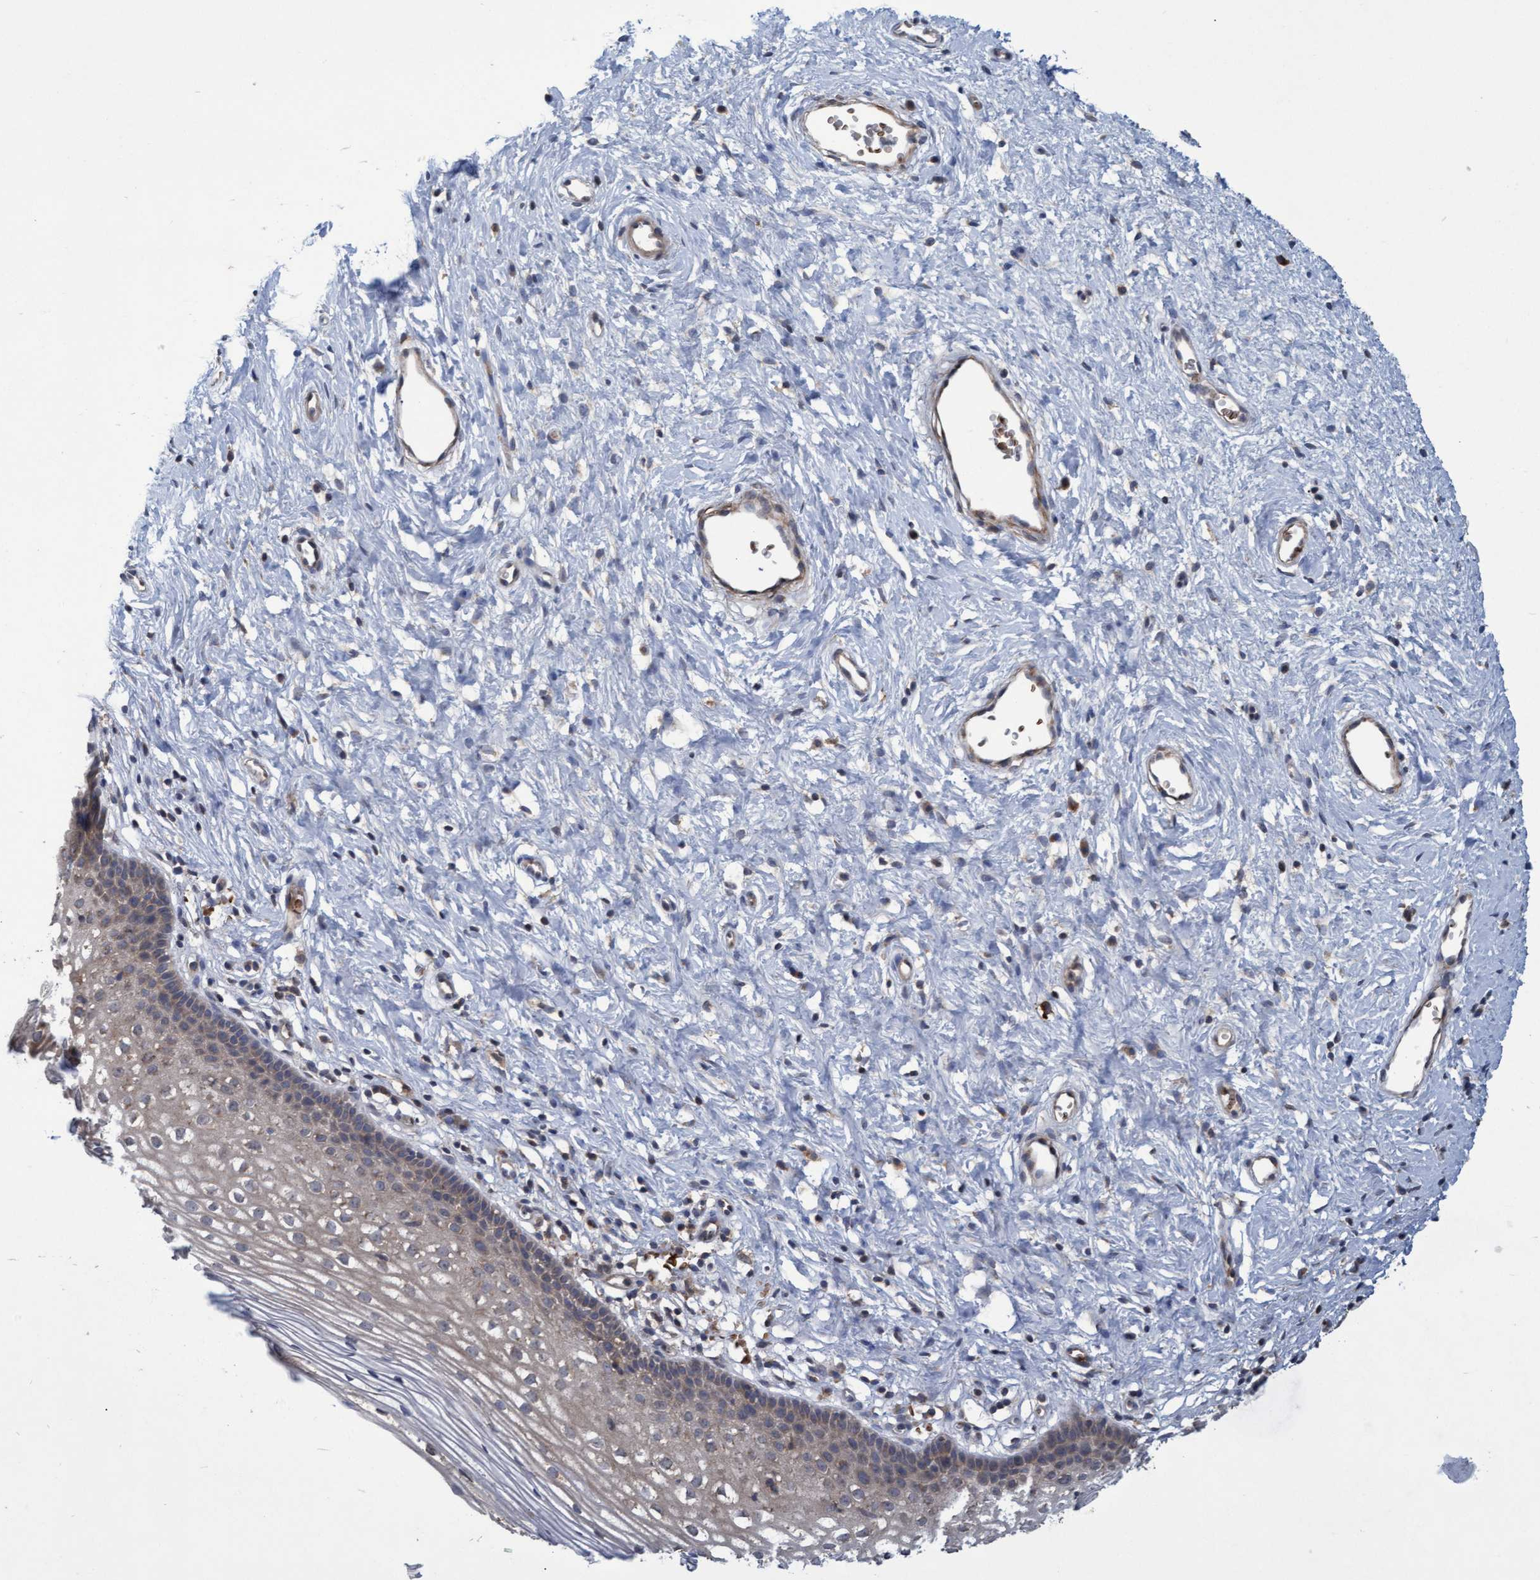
{"staining": {"intensity": "weak", "quantity": ">75%", "location": "cytoplasmic/membranous"}, "tissue": "cervix", "cell_type": "Glandular cells", "image_type": "normal", "snomed": [{"axis": "morphology", "description": "Normal tissue, NOS"}, {"axis": "topography", "description": "Cervix"}], "caption": "The histopathology image reveals staining of unremarkable cervix, revealing weak cytoplasmic/membranous protein positivity (brown color) within glandular cells.", "gene": "NAA15", "patient": {"sex": "female", "age": 27}}